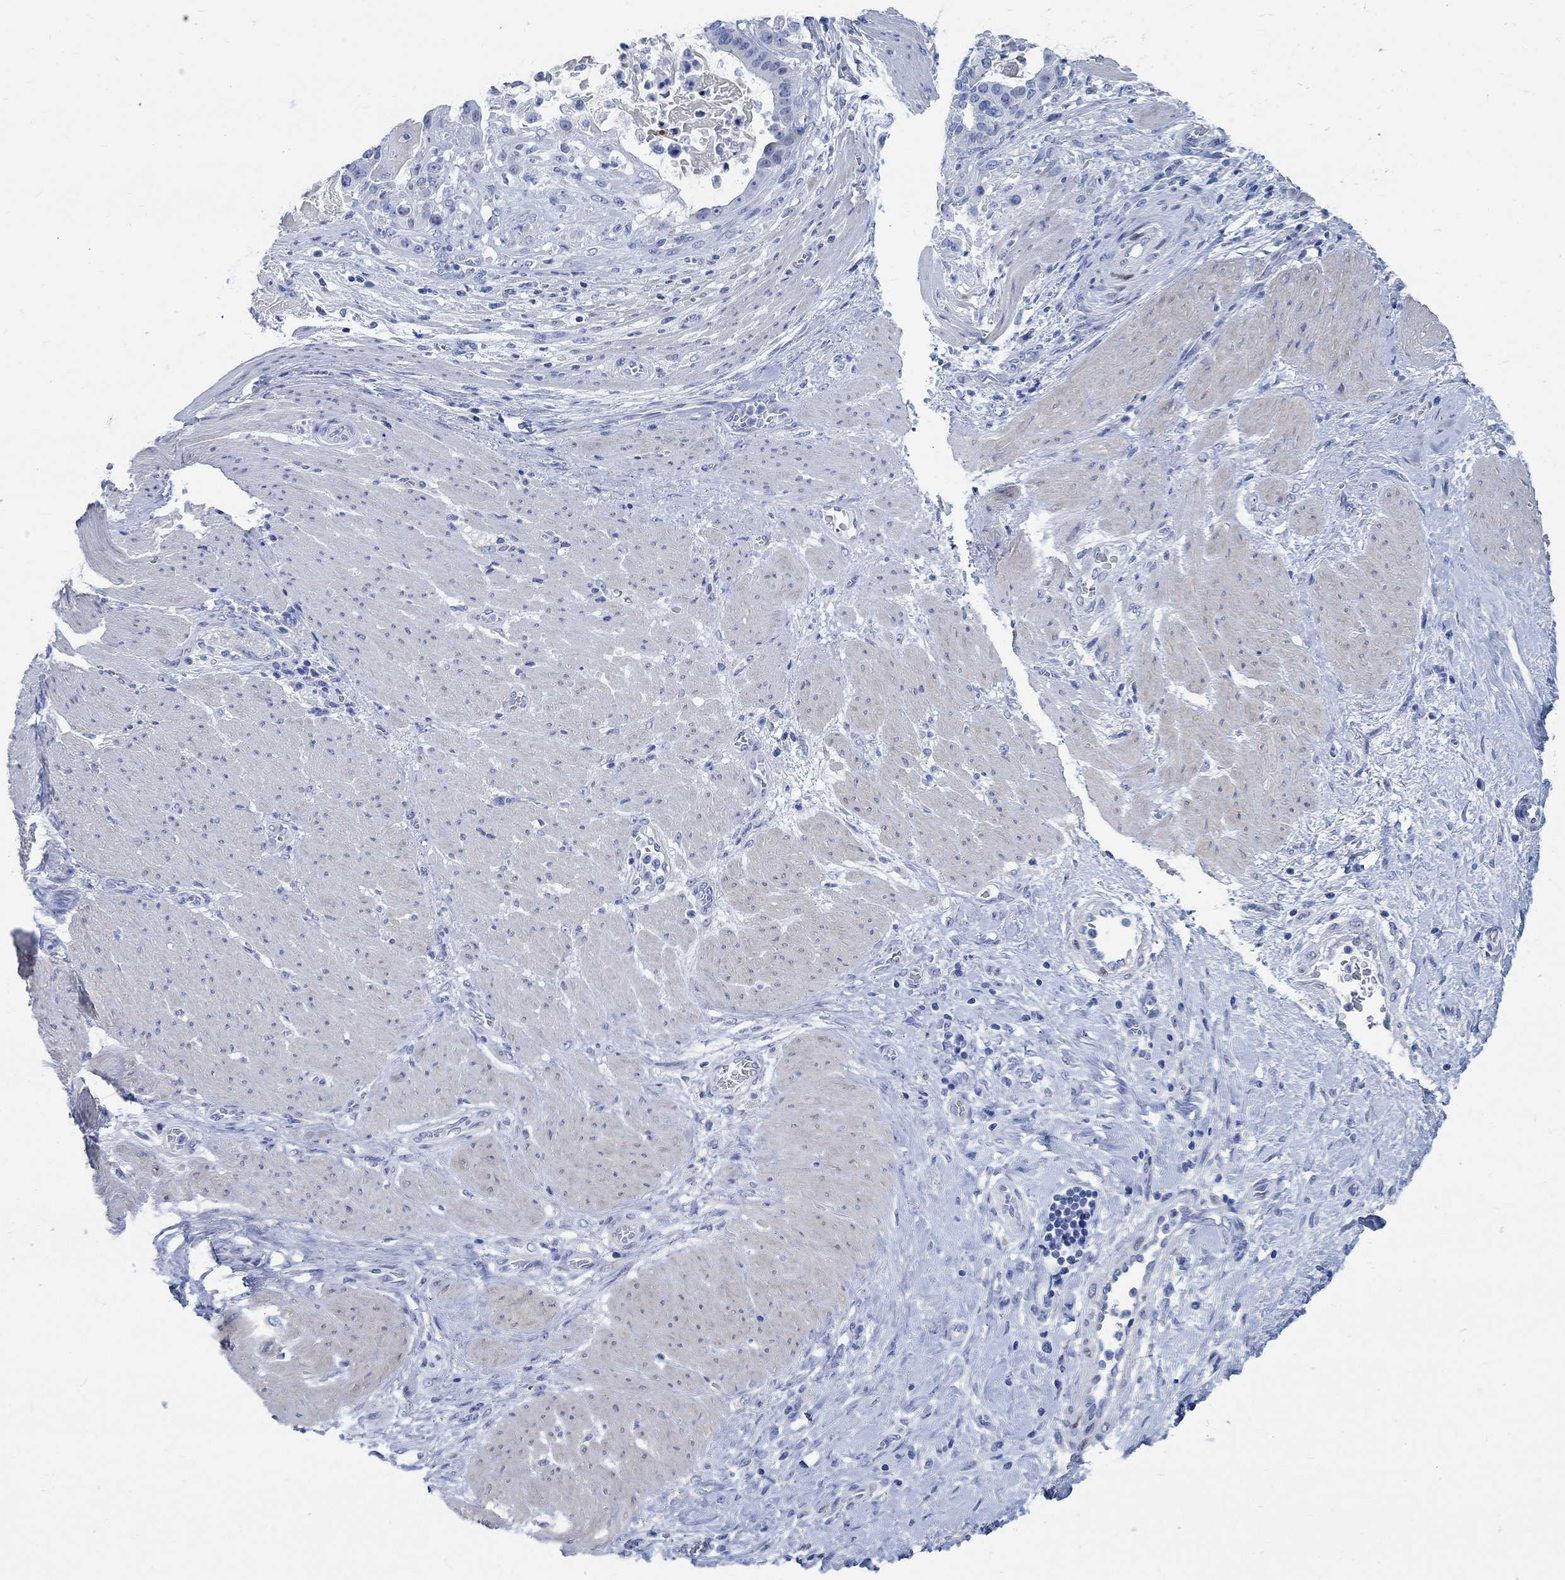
{"staining": {"intensity": "negative", "quantity": "none", "location": "none"}, "tissue": "stomach cancer", "cell_type": "Tumor cells", "image_type": "cancer", "snomed": [{"axis": "morphology", "description": "Adenocarcinoma, NOS"}, {"axis": "topography", "description": "Stomach"}], "caption": "DAB (3,3'-diaminobenzidine) immunohistochemical staining of human stomach adenocarcinoma shows no significant staining in tumor cells.", "gene": "RBM20", "patient": {"sex": "male", "age": 48}}